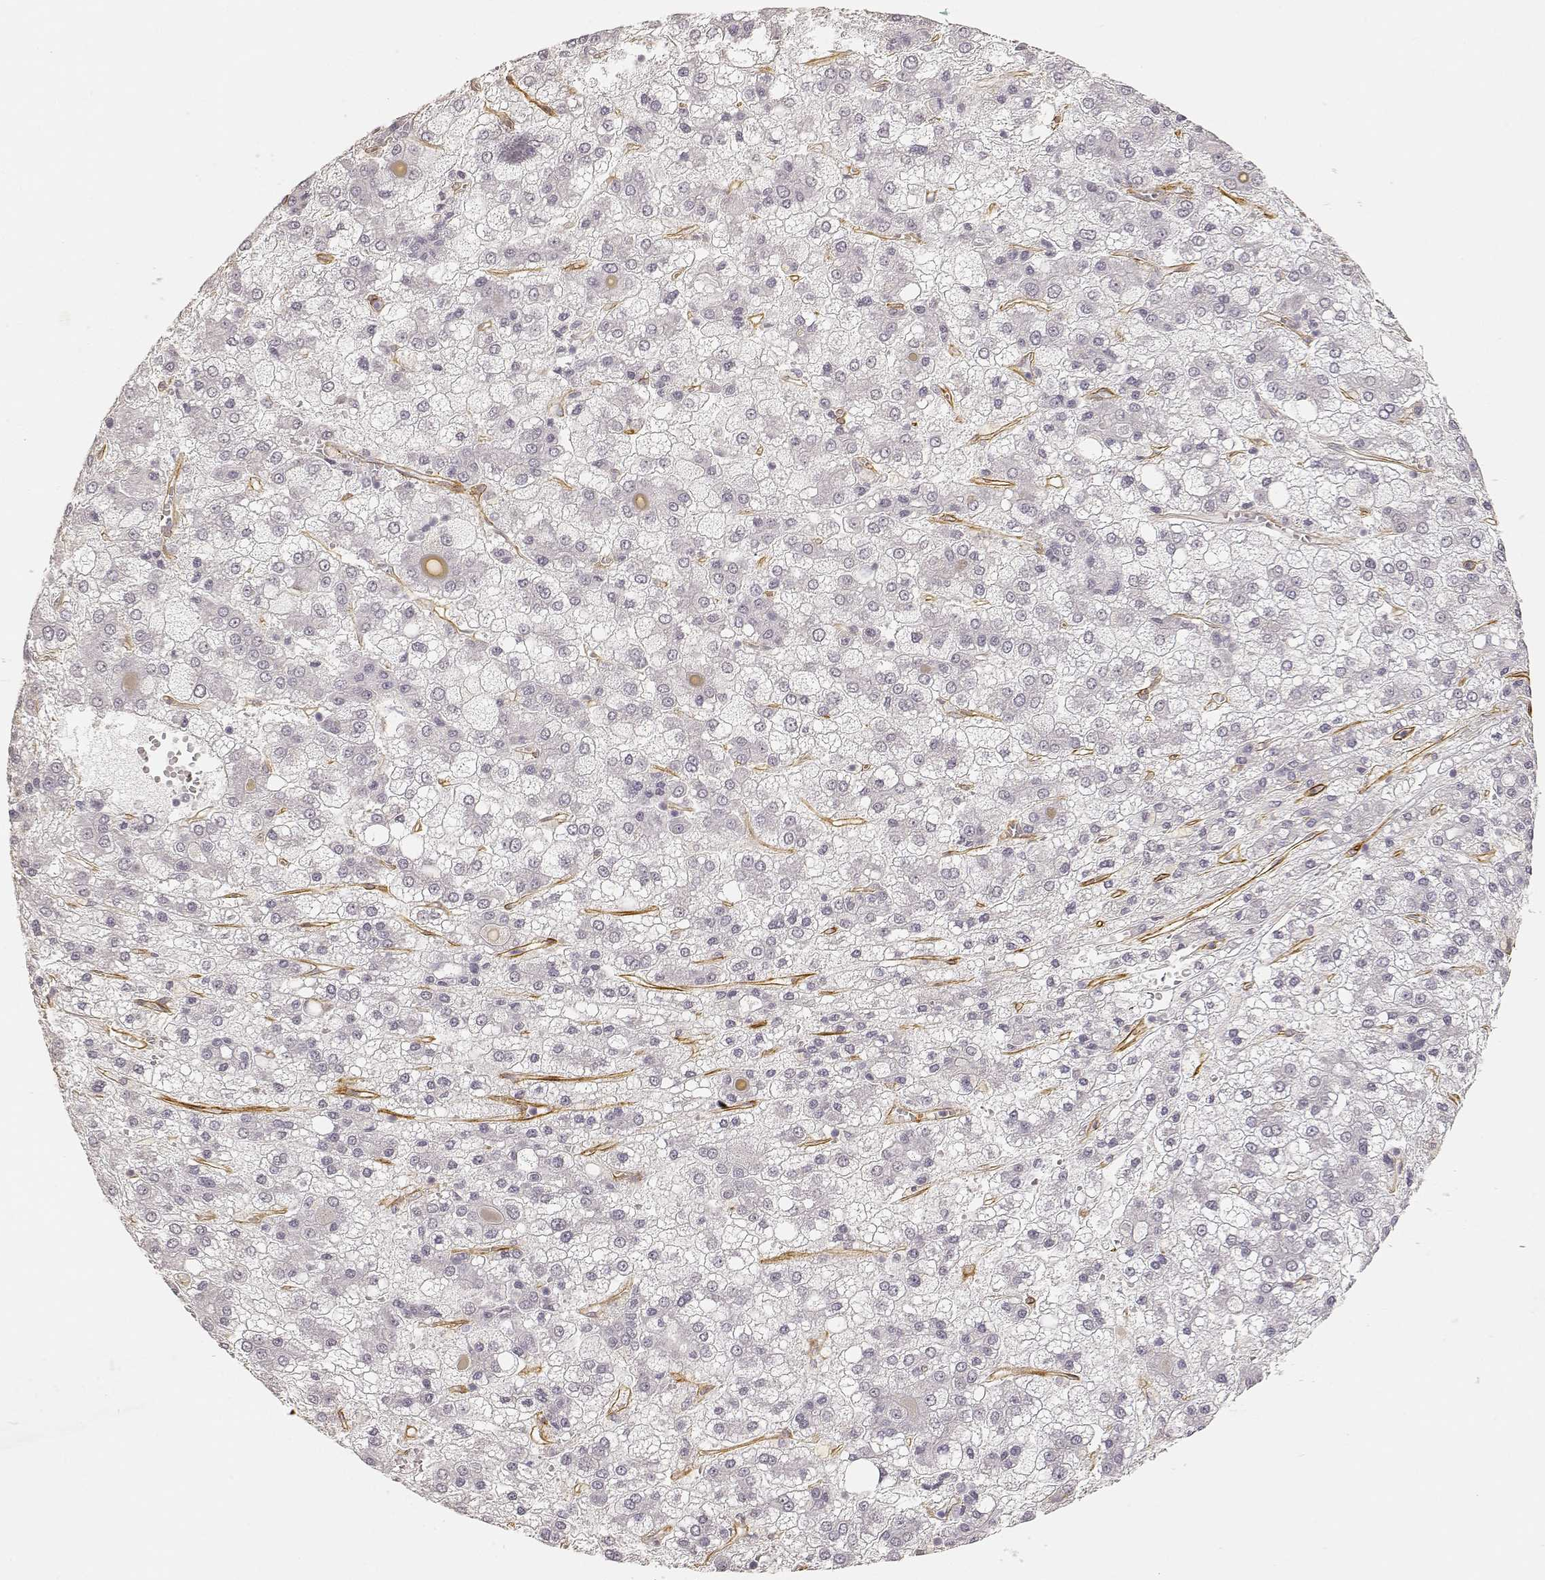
{"staining": {"intensity": "negative", "quantity": "none", "location": "none"}, "tissue": "liver cancer", "cell_type": "Tumor cells", "image_type": "cancer", "snomed": [{"axis": "morphology", "description": "Carcinoma, Hepatocellular, NOS"}, {"axis": "topography", "description": "Liver"}], "caption": "High power microscopy histopathology image of an IHC image of liver cancer (hepatocellular carcinoma), revealing no significant expression in tumor cells.", "gene": "LAMA4", "patient": {"sex": "male", "age": 73}}